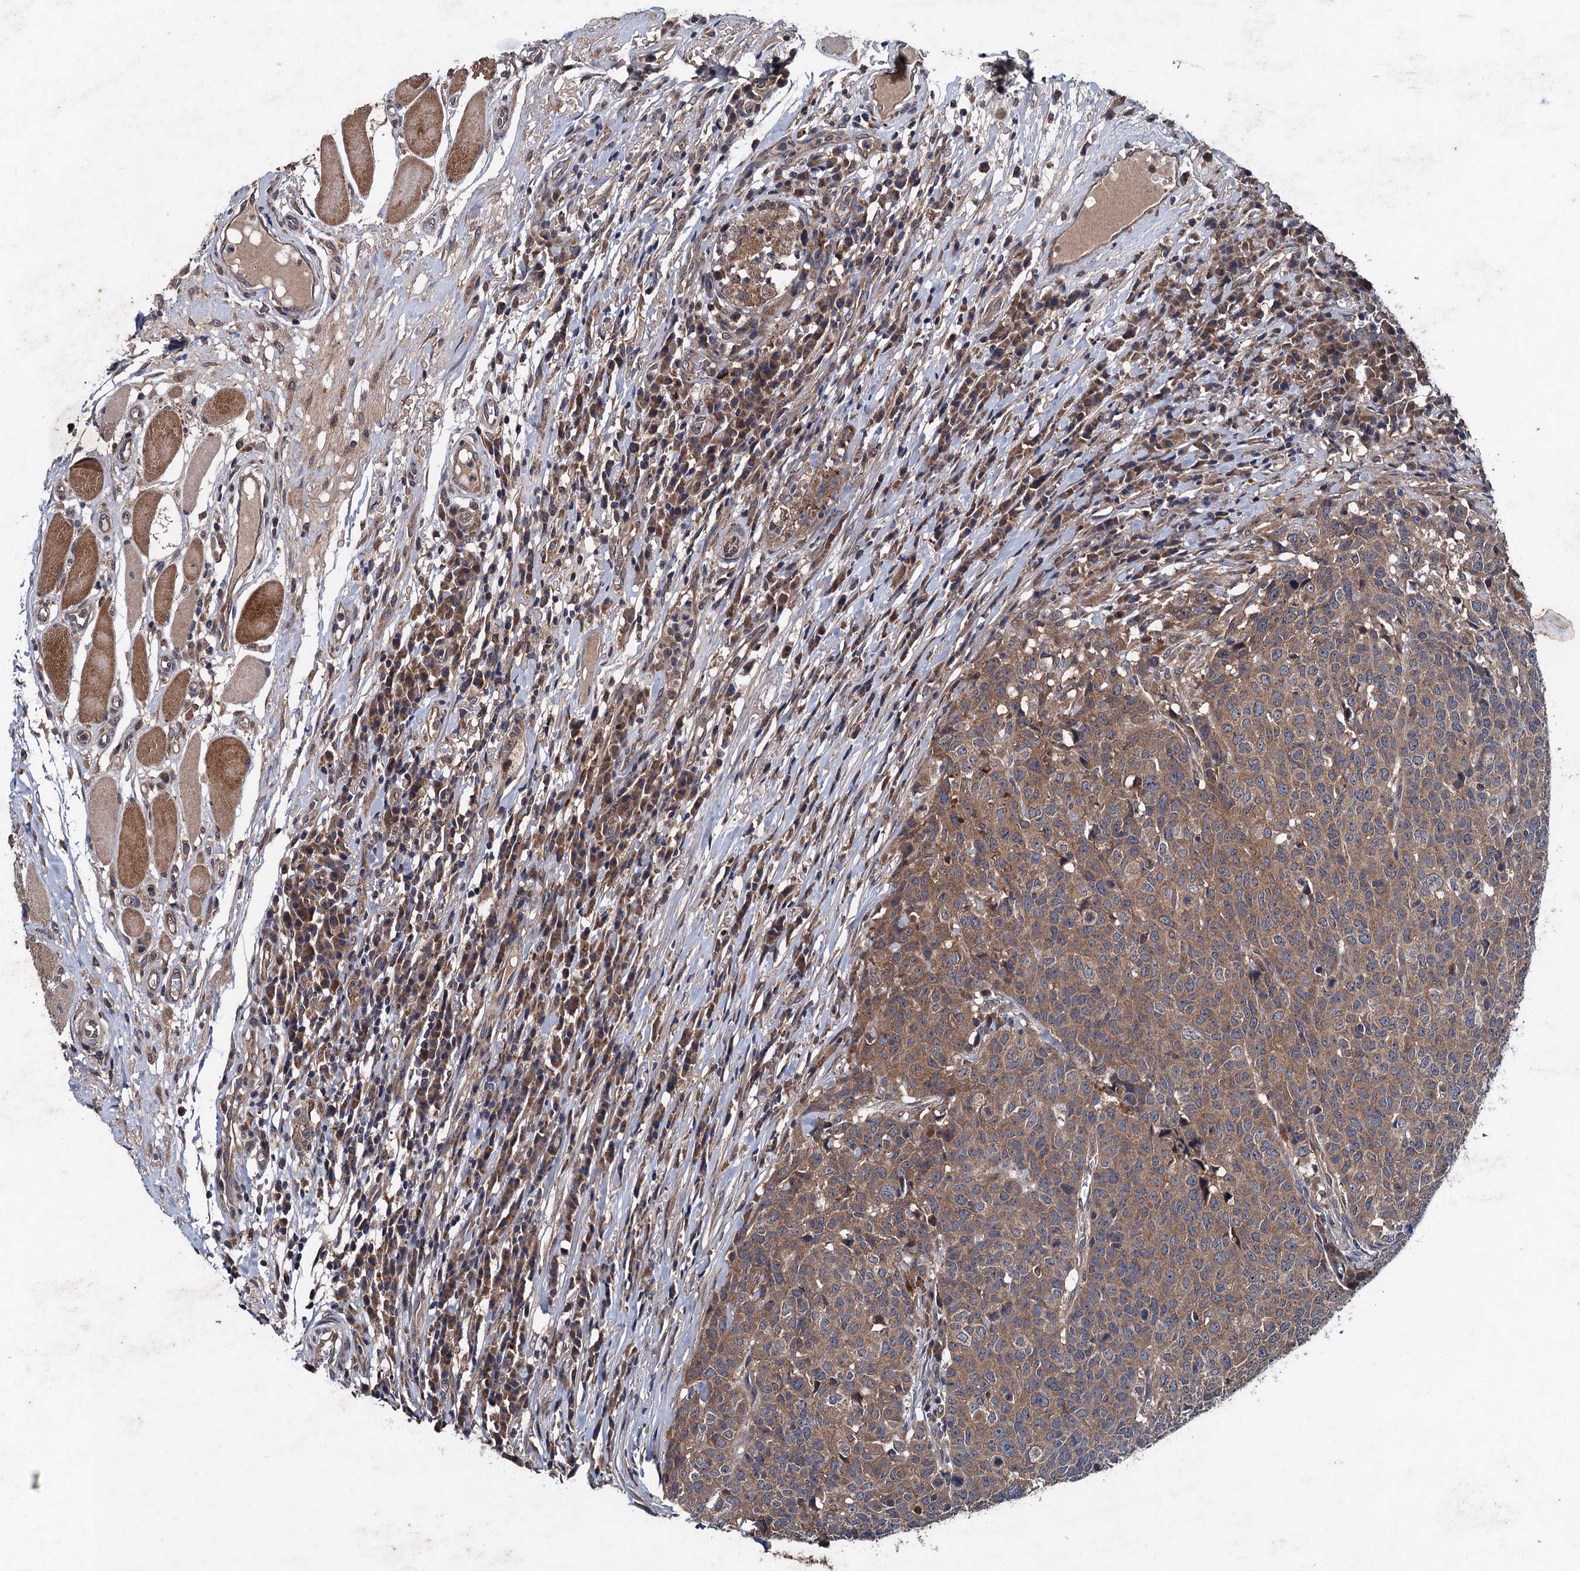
{"staining": {"intensity": "moderate", "quantity": ">75%", "location": "cytoplasmic/membranous"}, "tissue": "head and neck cancer", "cell_type": "Tumor cells", "image_type": "cancer", "snomed": [{"axis": "morphology", "description": "Squamous cell carcinoma, NOS"}, {"axis": "topography", "description": "Head-Neck"}], "caption": "Immunohistochemical staining of head and neck squamous cell carcinoma displays moderate cytoplasmic/membranous protein expression in about >75% of tumor cells. (Stains: DAB (3,3'-diaminobenzidine) in brown, nuclei in blue, Microscopy: brightfield microscopy at high magnification).", "gene": "BLTP3B", "patient": {"sex": "male", "age": 66}}